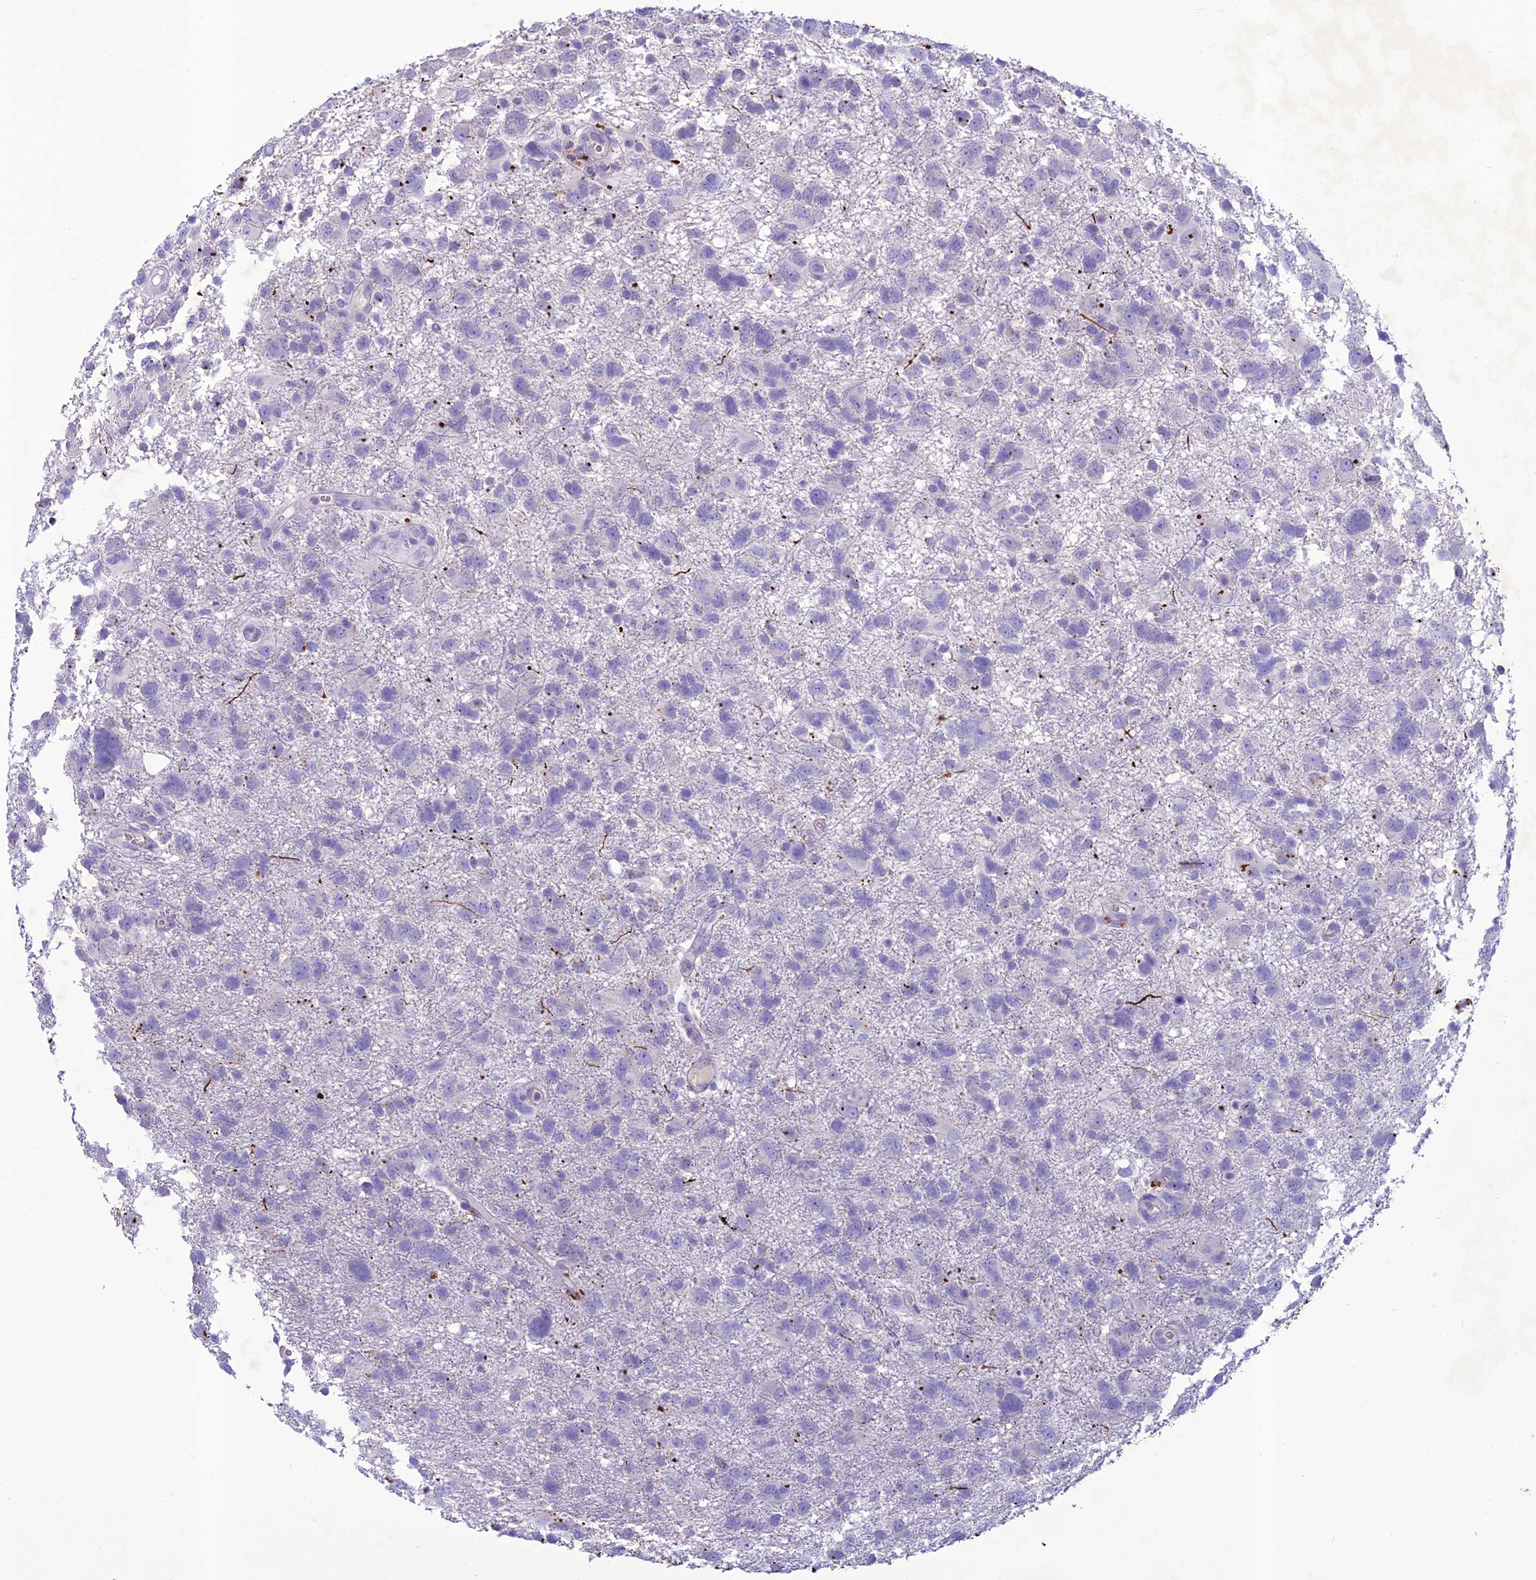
{"staining": {"intensity": "negative", "quantity": "none", "location": "none"}, "tissue": "glioma", "cell_type": "Tumor cells", "image_type": "cancer", "snomed": [{"axis": "morphology", "description": "Glioma, malignant, High grade"}, {"axis": "topography", "description": "Brain"}], "caption": "DAB immunohistochemical staining of malignant high-grade glioma displays no significant positivity in tumor cells. (Stains: DAB immunohistochemistry with hematoxylin counter stain, Microscopy: brightfield microscopy at high magnification).", "gene": "IFT172", "patient": {"sex": "male", "age": 61}}